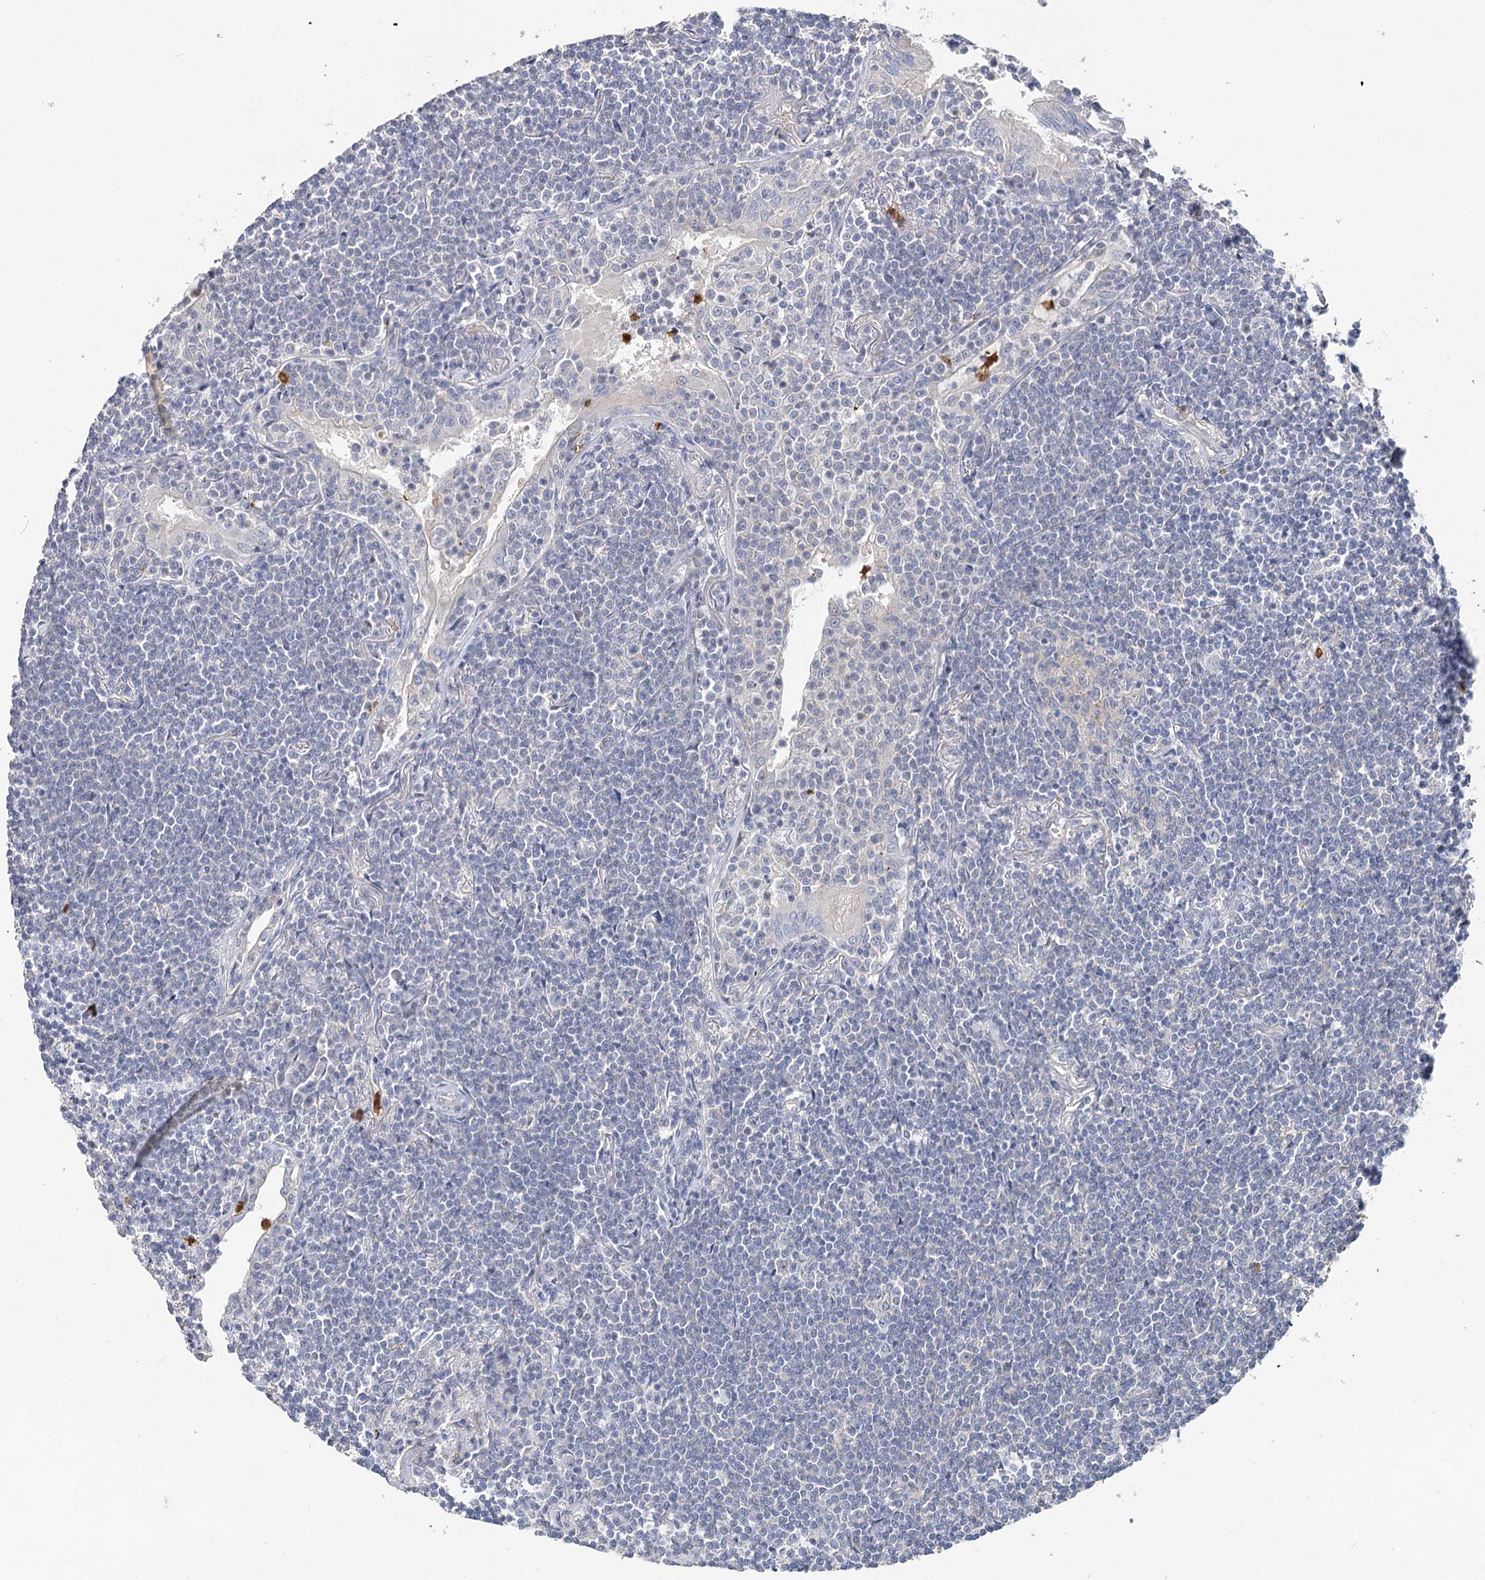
{"staining": {"intensity": "negative", "quantity": "none", "location": "none"}, "tissue": "lymphoma", "cell_type": "Tumor cells", "image_type": "cancer", "snomed": [{"axis": "morphology", "description": "Malignant lymphoma, non-Hodgkin's type, Low grade"}, {"axis": "topography", "description": "Lung"}], "caption": "Tumor cells show no significant protein expression in lymphoma. Nuclei are stained in blue.", "gene": "EPB41L5", "patient": {"sex": "female", "age": 71}}